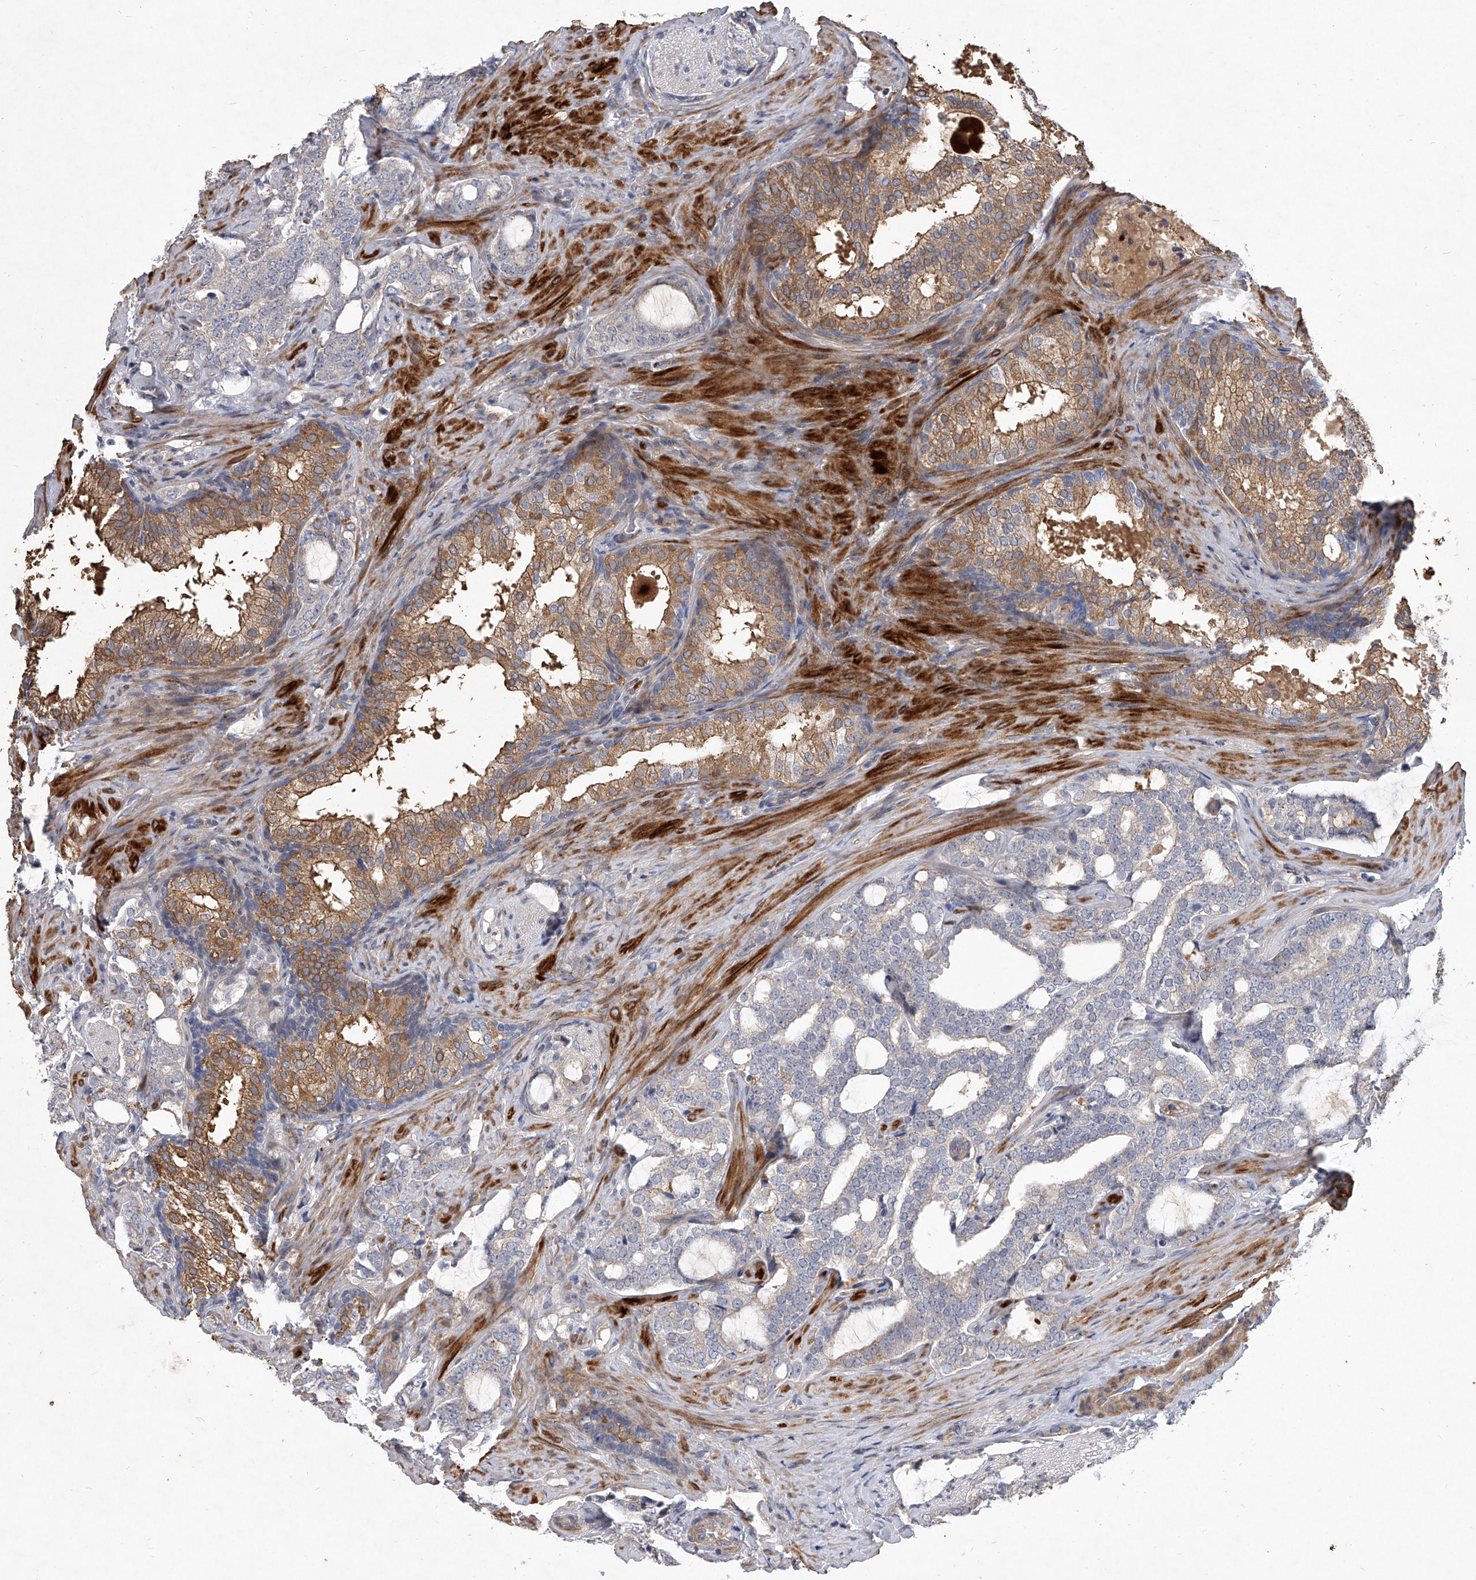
{"staining": {"intensity": "moderate", "quantity": "25%-75%", "location": "cytoplasmic/membranous"}, "tissue": "prostate cancer", "cell_type": "Tumor cells", "image_type": "cancer", "snomed": [{"axis": "morphology", "description": "Adenocarcinoma, High grade"}, {"axis": "topography", "description": "Prostate"}], "caption": "This micrograph exhibits high-grade adenocarcinoma (prostate) stained with IHC to label a protein in brown. The cytoplasmic/membranous of tumor cells show moderate positivity for the protein. Nuclei are counter-stained blue.", "gene": "MINDY4", "patient": {"sex": "male", "age": 64}}